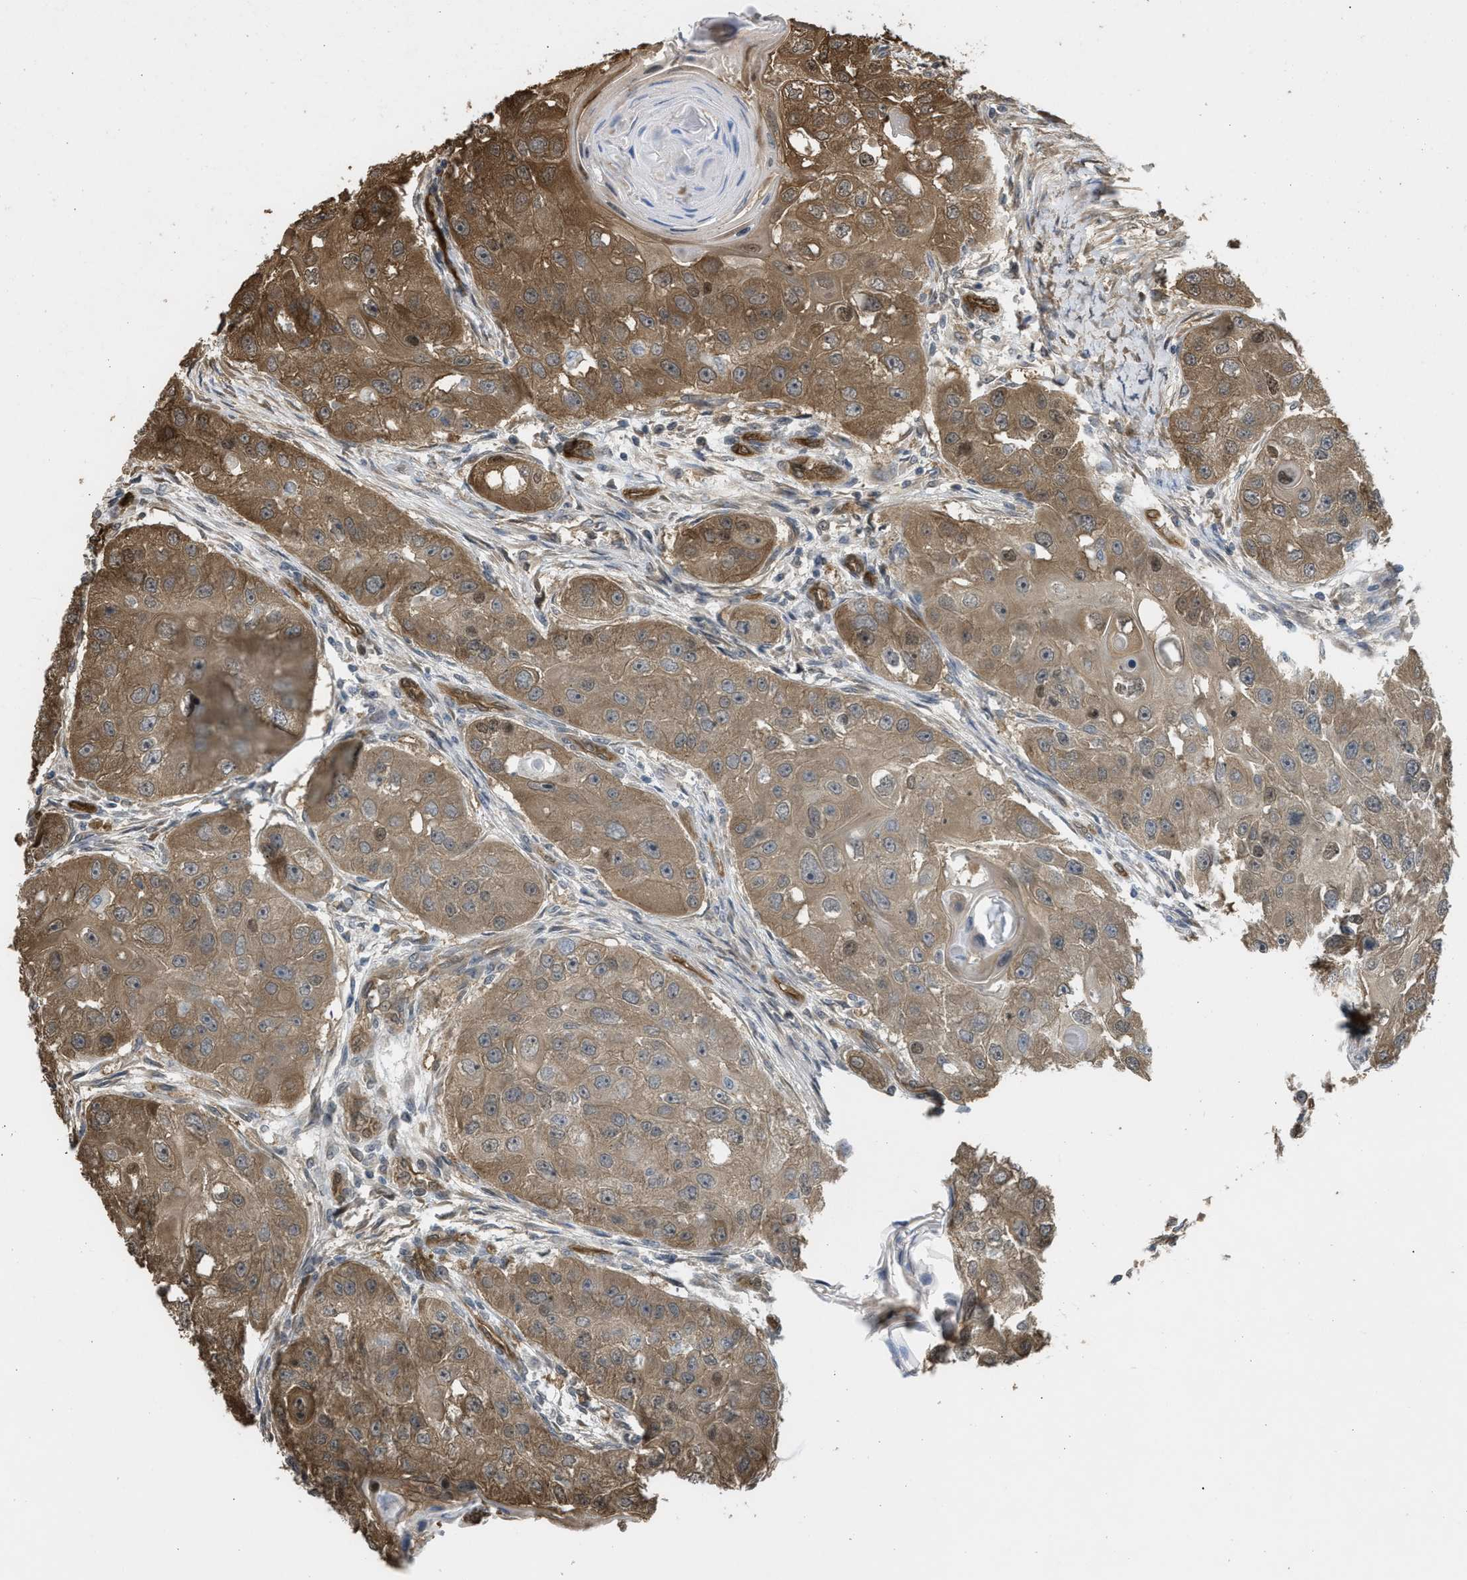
{"staining": {"intensity": "moderate", "quantity": ">75%", "location": "cytoplasmic/membranous"}, "tissue": "head and neck cancer", "cell_type": "Tumor cells", "image_type": "cancer", "snomed": [{"axis": "morphology", "description": "Normal tissue, NOS"}, {"axis": "morphology", "description": "Squamous cell carcinoma, NOS"}, {"axis": "topography", "description": "Skeletal muscle"}, {"axis": "topography", "description": "Head-Neck"}], "caption": "Immunohistochemical staining of squamous cell carcinoma (head and neck) demonstrates medium levels of moderate cytoplasmic/membranous staining in about >75% of tumor cells. (Stains: DAB in brown, nuclei in blue, Microscopy: brightfield microscopy at high magnification).", "gene": "BAG3", "patient": {"sex": "male", "age": 51}}